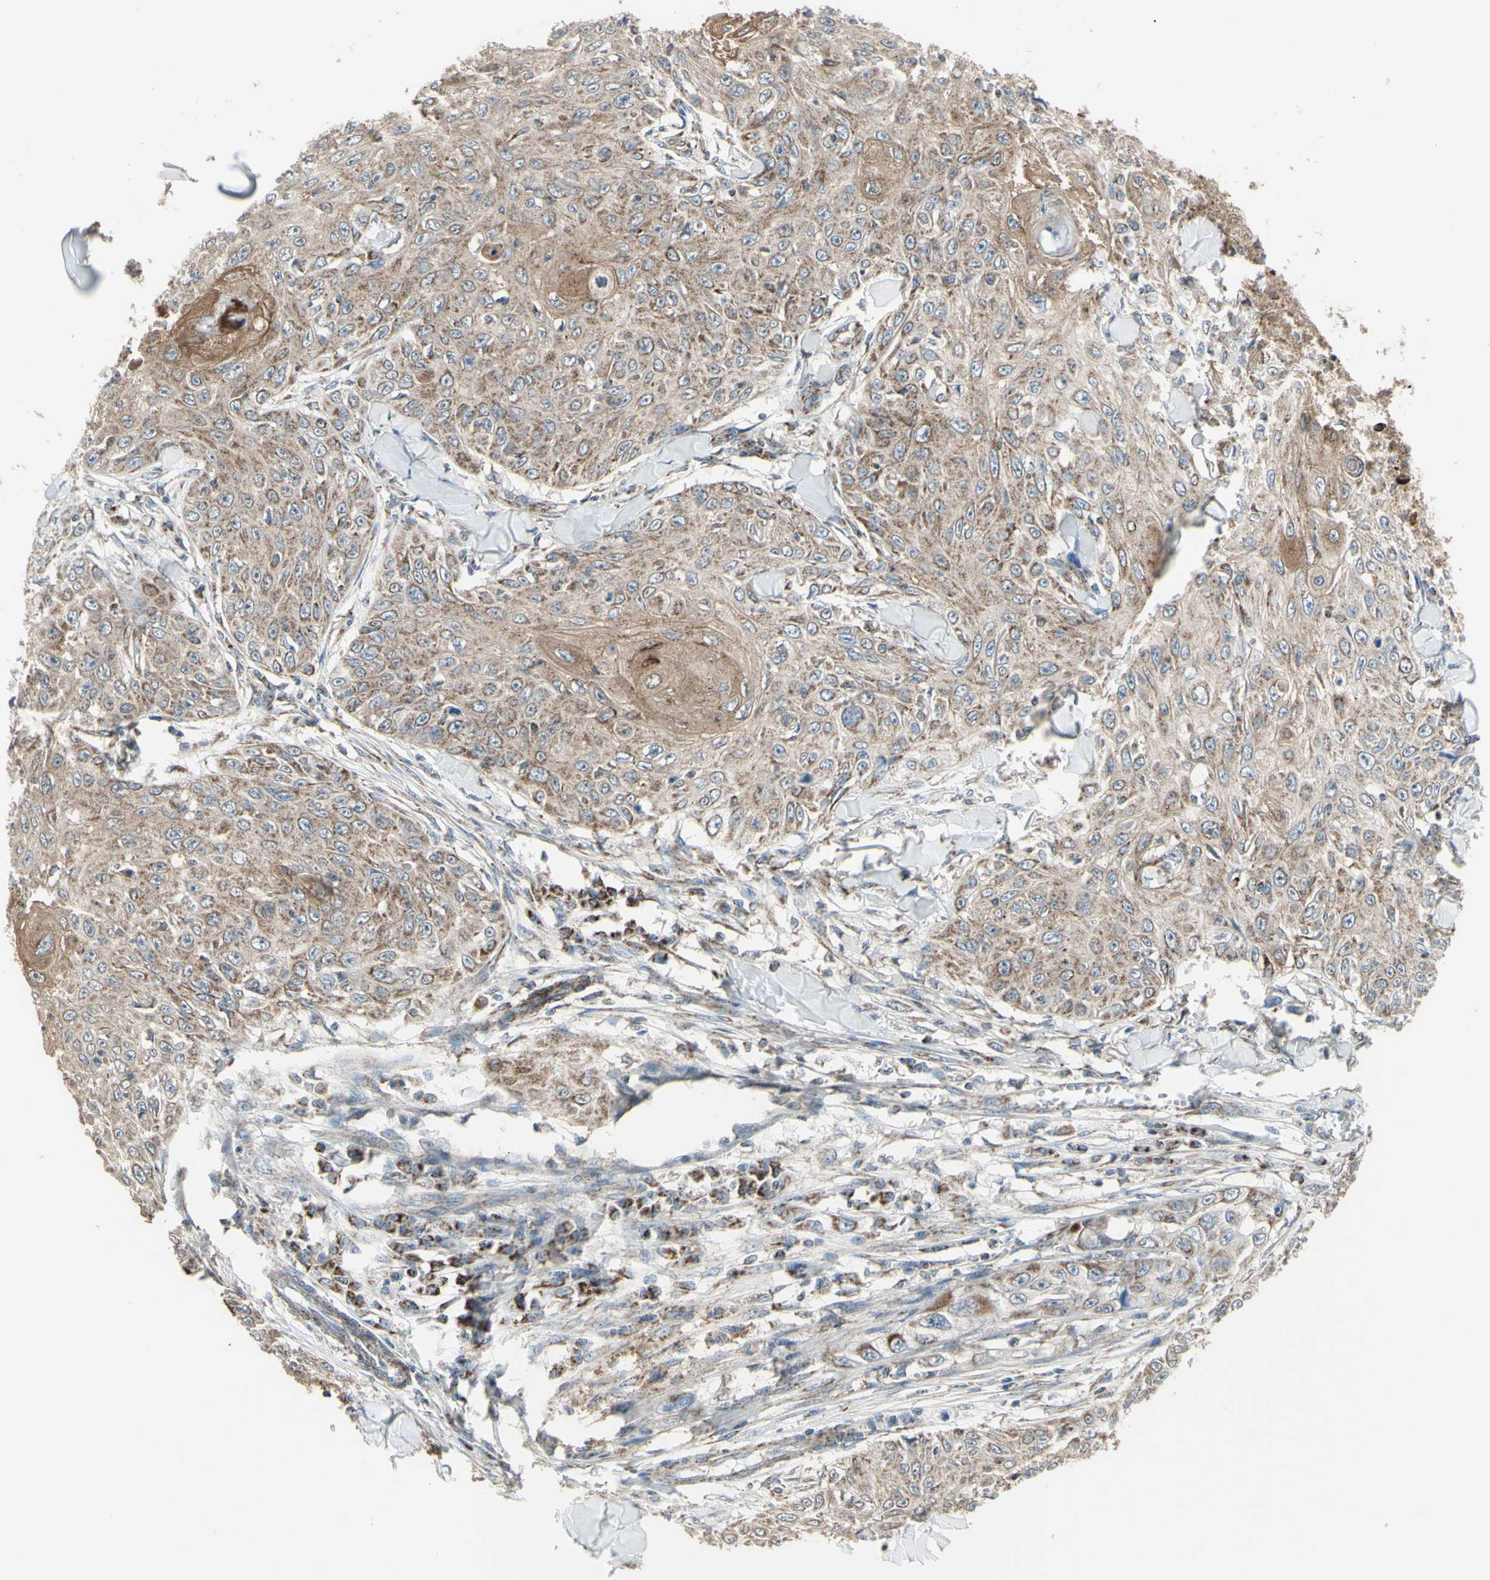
{"staining": {"intensity": "weak", "quantity": ">75%", "location": "cytoplasmic/membranous"}, "tissue": "skin cancer", "cell_type": "Tumor cells", "image_type": "cancer", "snomed": [{"axis": "morphology", "description": "Squamous cell carcinoma, NOS"}, {"axis": "topography", "description": "Skin"}], "caption": "There is low levels of weak cytoplasmic/membranous expression in tumor cells of skin cancer, as demonstrated by immunohistochemical staining (brown color).", "gene": "FAM171B", "patient": {"sex": "male", "age": 86}}